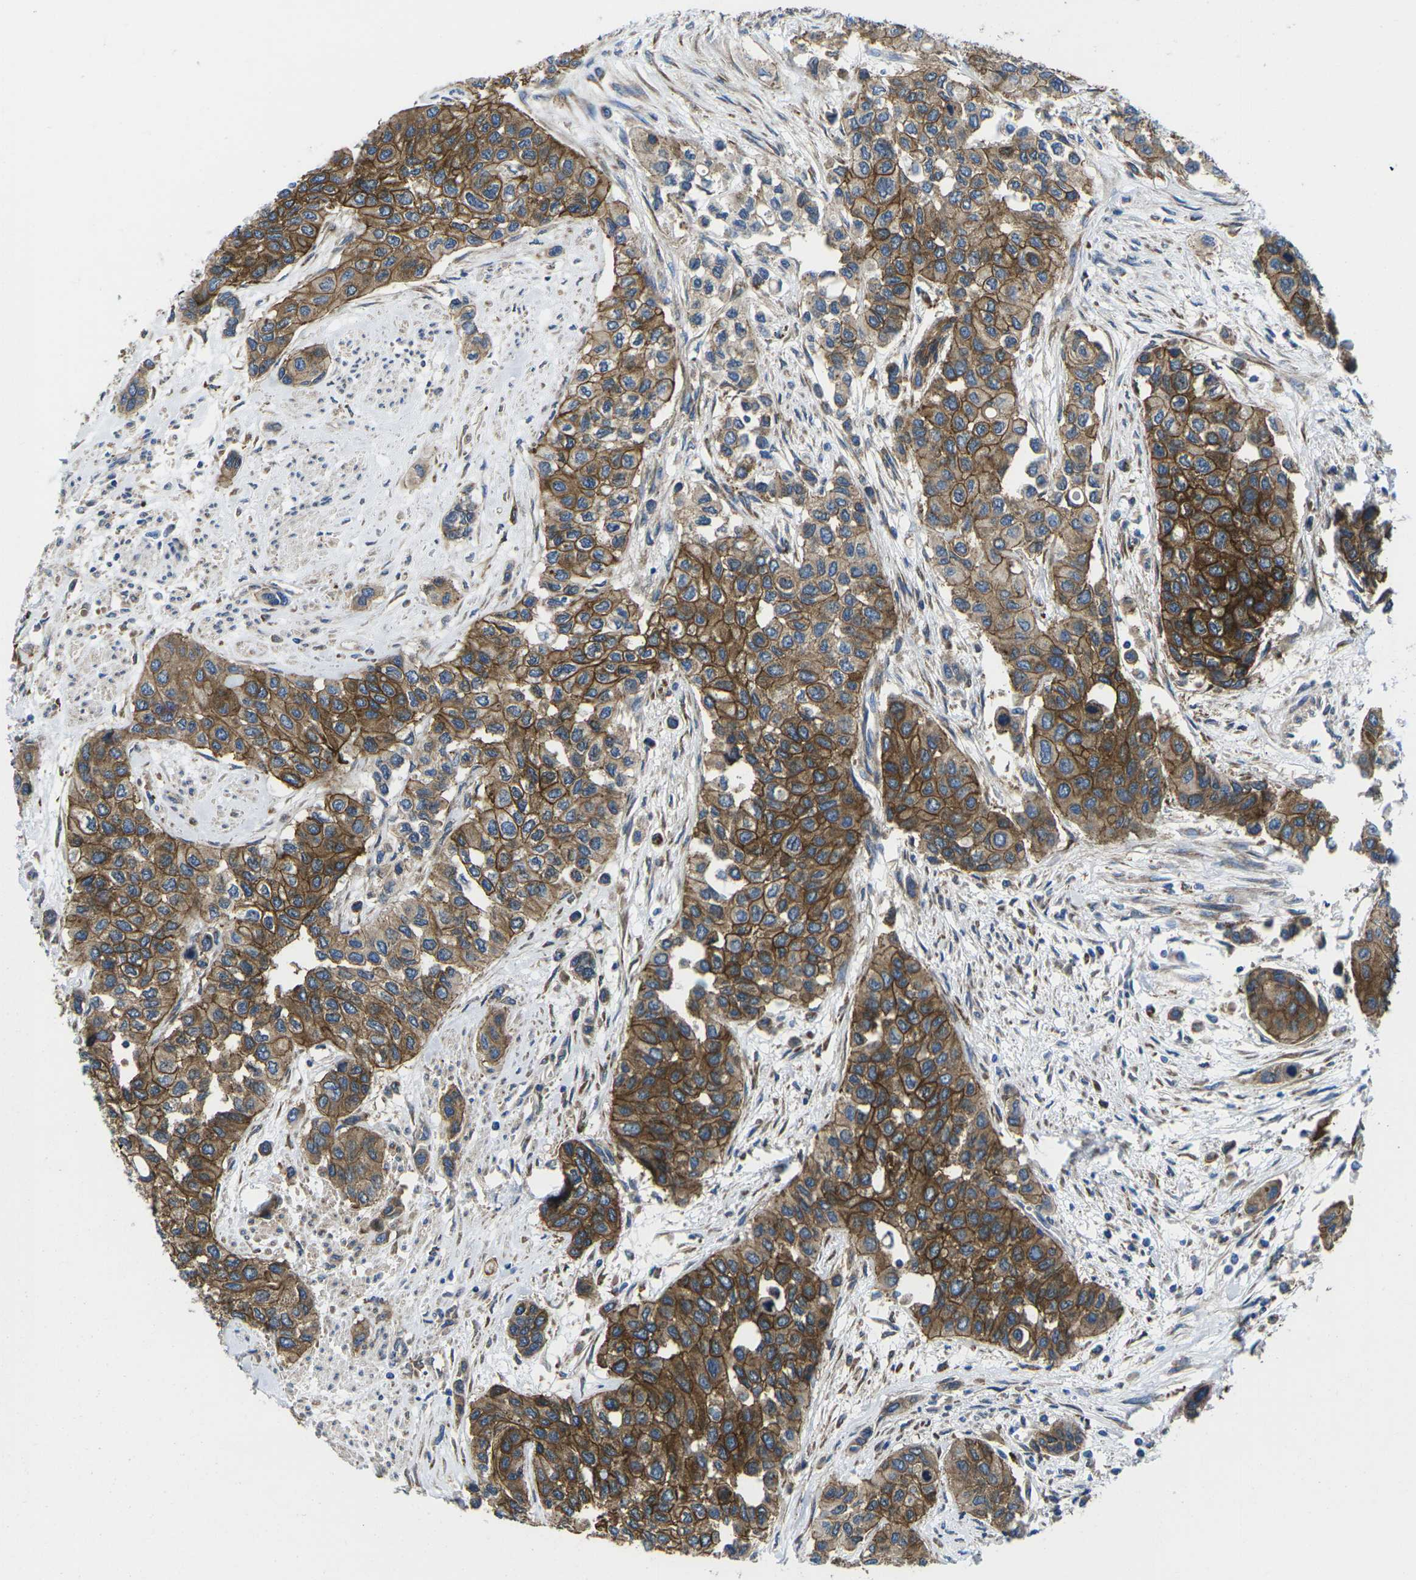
{"staining": {"intensity": "strong", "quantity": ">75%", "location": "cytoplasmic/membranous"}, "tissue": "urothelial cancer", "cell_type": "Tumor cells", "image_type": "cancer", "snomed": [{"axis": "morphology", "description": "Urothelial carcinoma, High grade"}, {"axis": "topography", "description": "Urinary bladder"}], "caption": "This is a photomicrograph of immunohistochemistry staining of urothelial cancer, which shows strong staining in the cytoplasmic/membranous of tumor cells.", "gene": "DLG1", "patient": {"sex": "female", "age": 56}}